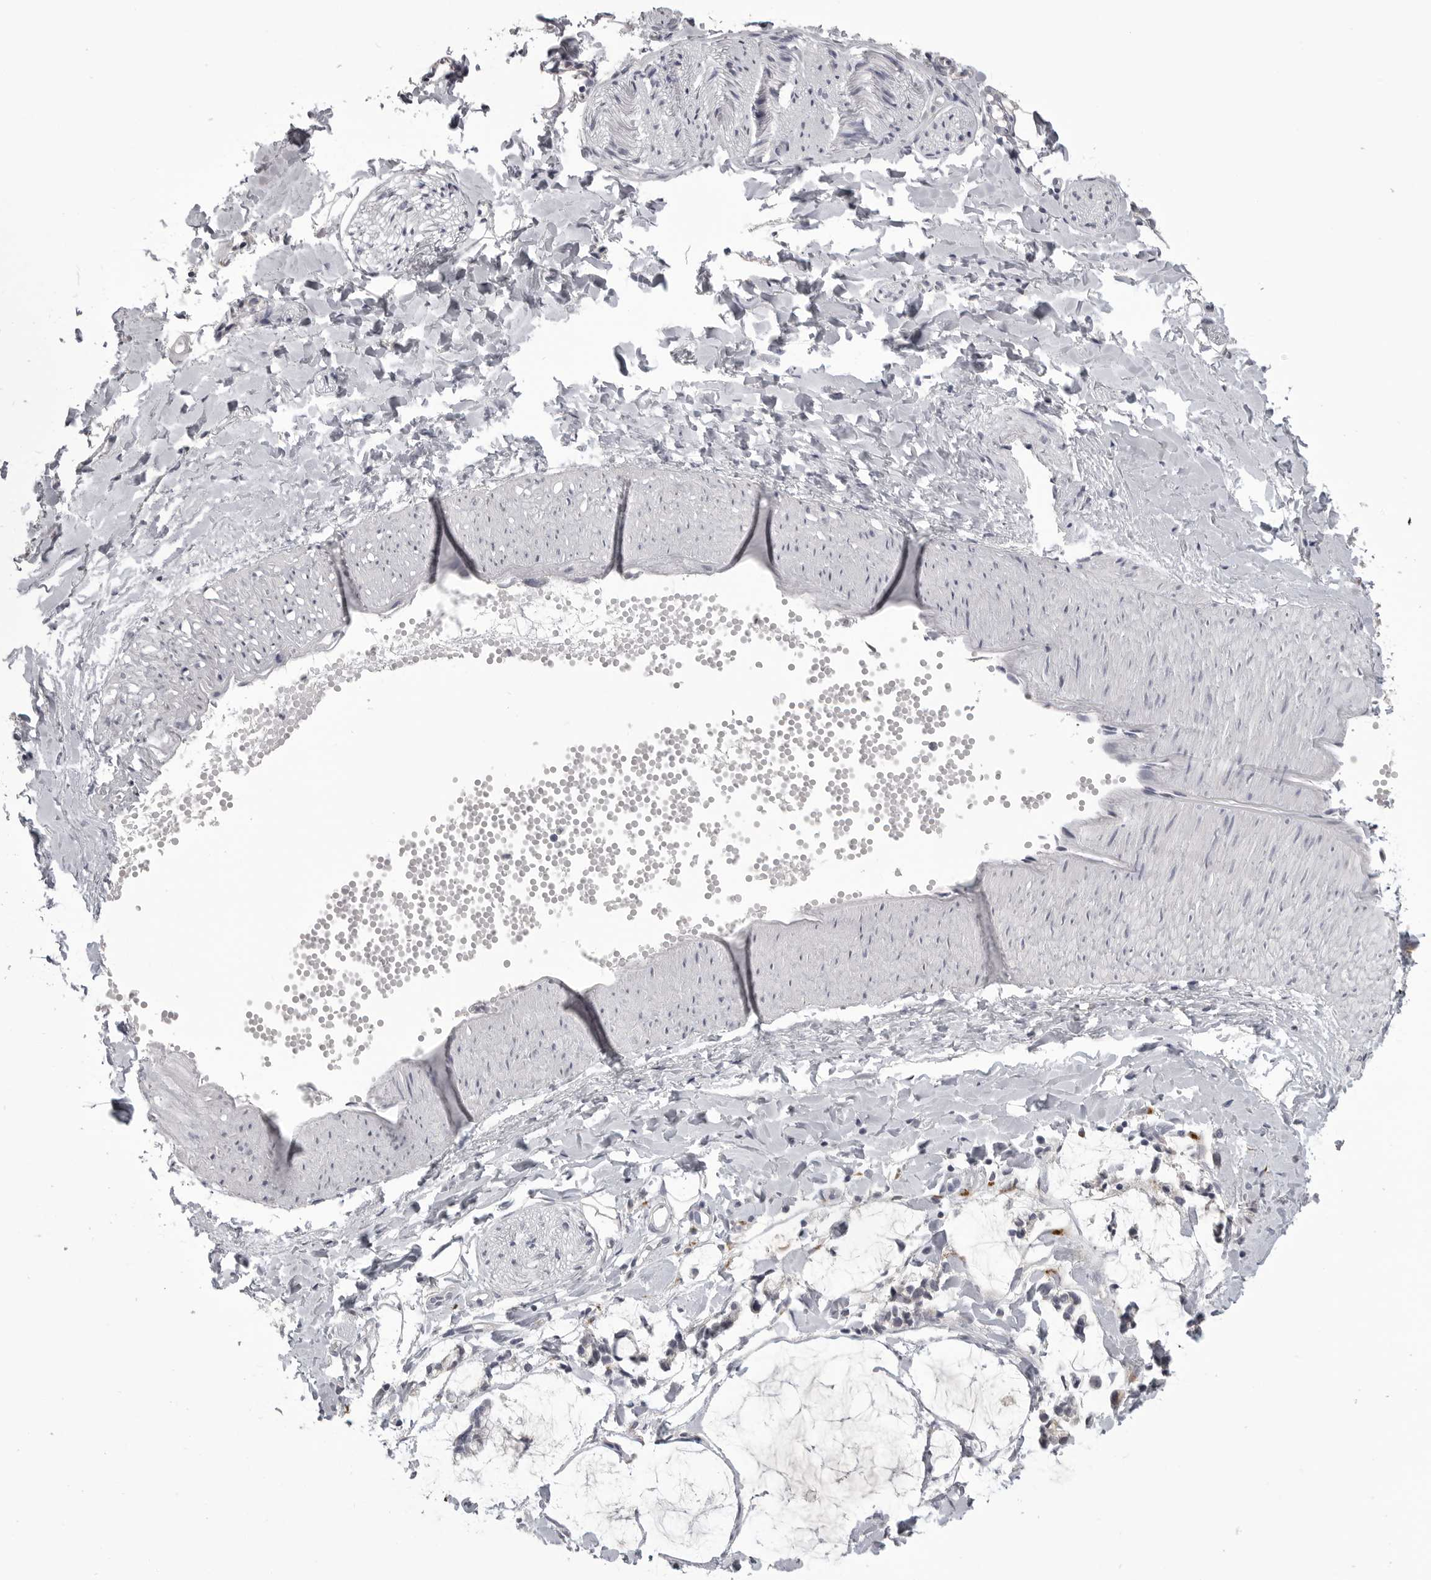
{"staining": {"intensity": "negative", "quantity": "none", "location": "none"}, "tissue": "adipose tissue", "cell_type": "Adipocytes", "image_type": "normal", "snomed": [{"axis": "morphology", "description": "Normal tissue, NOS"}, {"axis": "morphology", "description": "Adenocarcinoma, NOS"}, {"axis": "topography", "description": "Colon"}, {"axis": "topography", "description": "Peripheral nerve tissue"}], "caption": "Adipocytes show no significant protein staining in normal adipose tissue. (DAB (3,3'-diaminobenzidine) immunohistochemistry (IHC) visualized using brightfield microscopy, high magnification).", "gene": "TIMP1", "patient": {"sex": "male", "age": 14}}